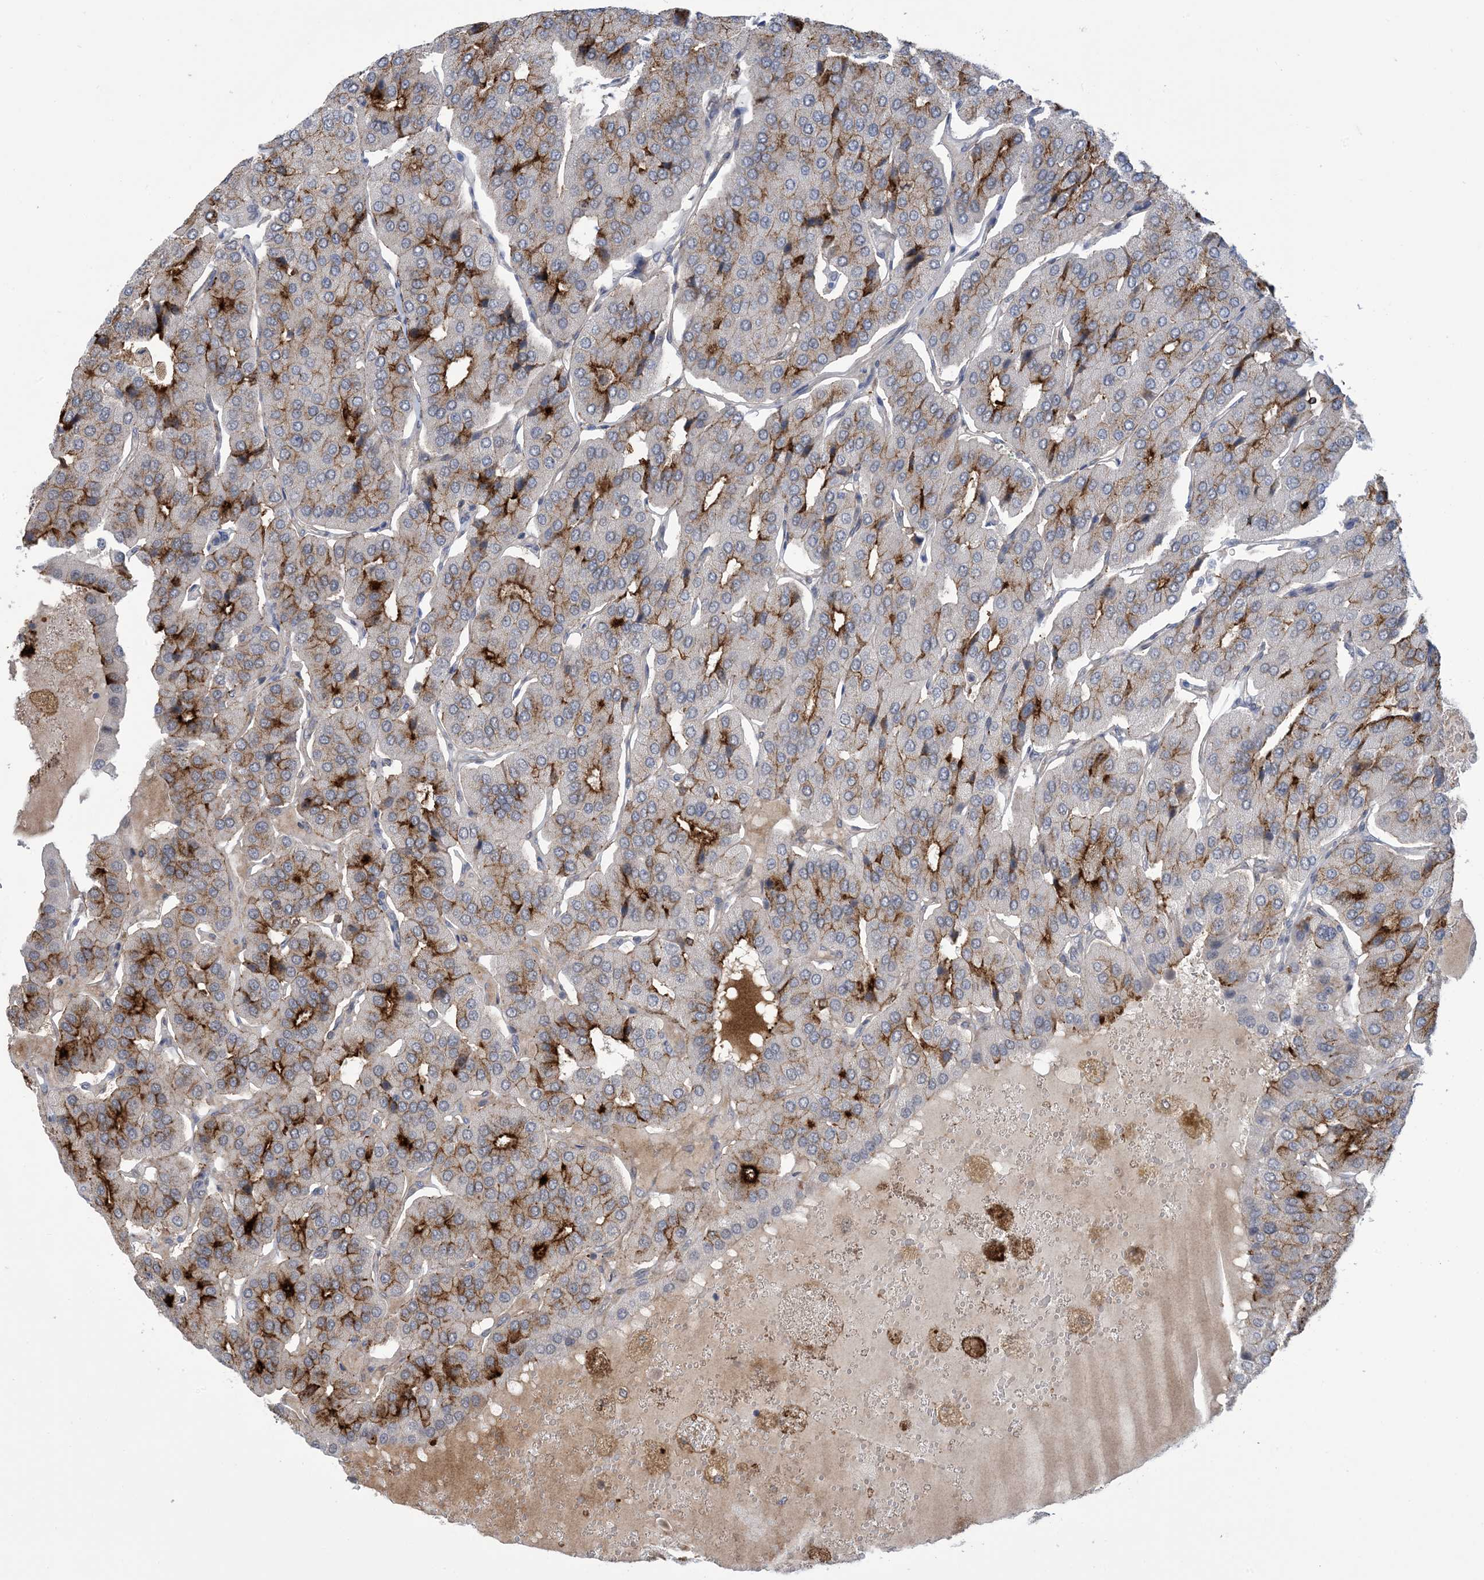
{"staining": {"intensity": "strong", "quantity": "<25%", "location": "cytoplasmic/membranous"}, "tissue": "parathyroid gland", "cell_type": "Glandular cells", "image_type": "normal", "snomed": [{"axis": "morphology", "description": "Normal tissue, NOS"}, {"axis": "morphology", "description": "Adenoma, NOS"}, {"axis": "topography", "description": "Parathyroid gland"}], "caption": "IHC of unremarkable parathyroid gland exhibits medium levels of strong cytoplasmic/membranous staining in approximately <25% of glandular cells. Using DAB (brown) and hematoxylin (blue) stains, captured at high magnification using brightfield microscopy.", "gene": "ZNF8", "patient": {"sex": "female", "age": 86}}